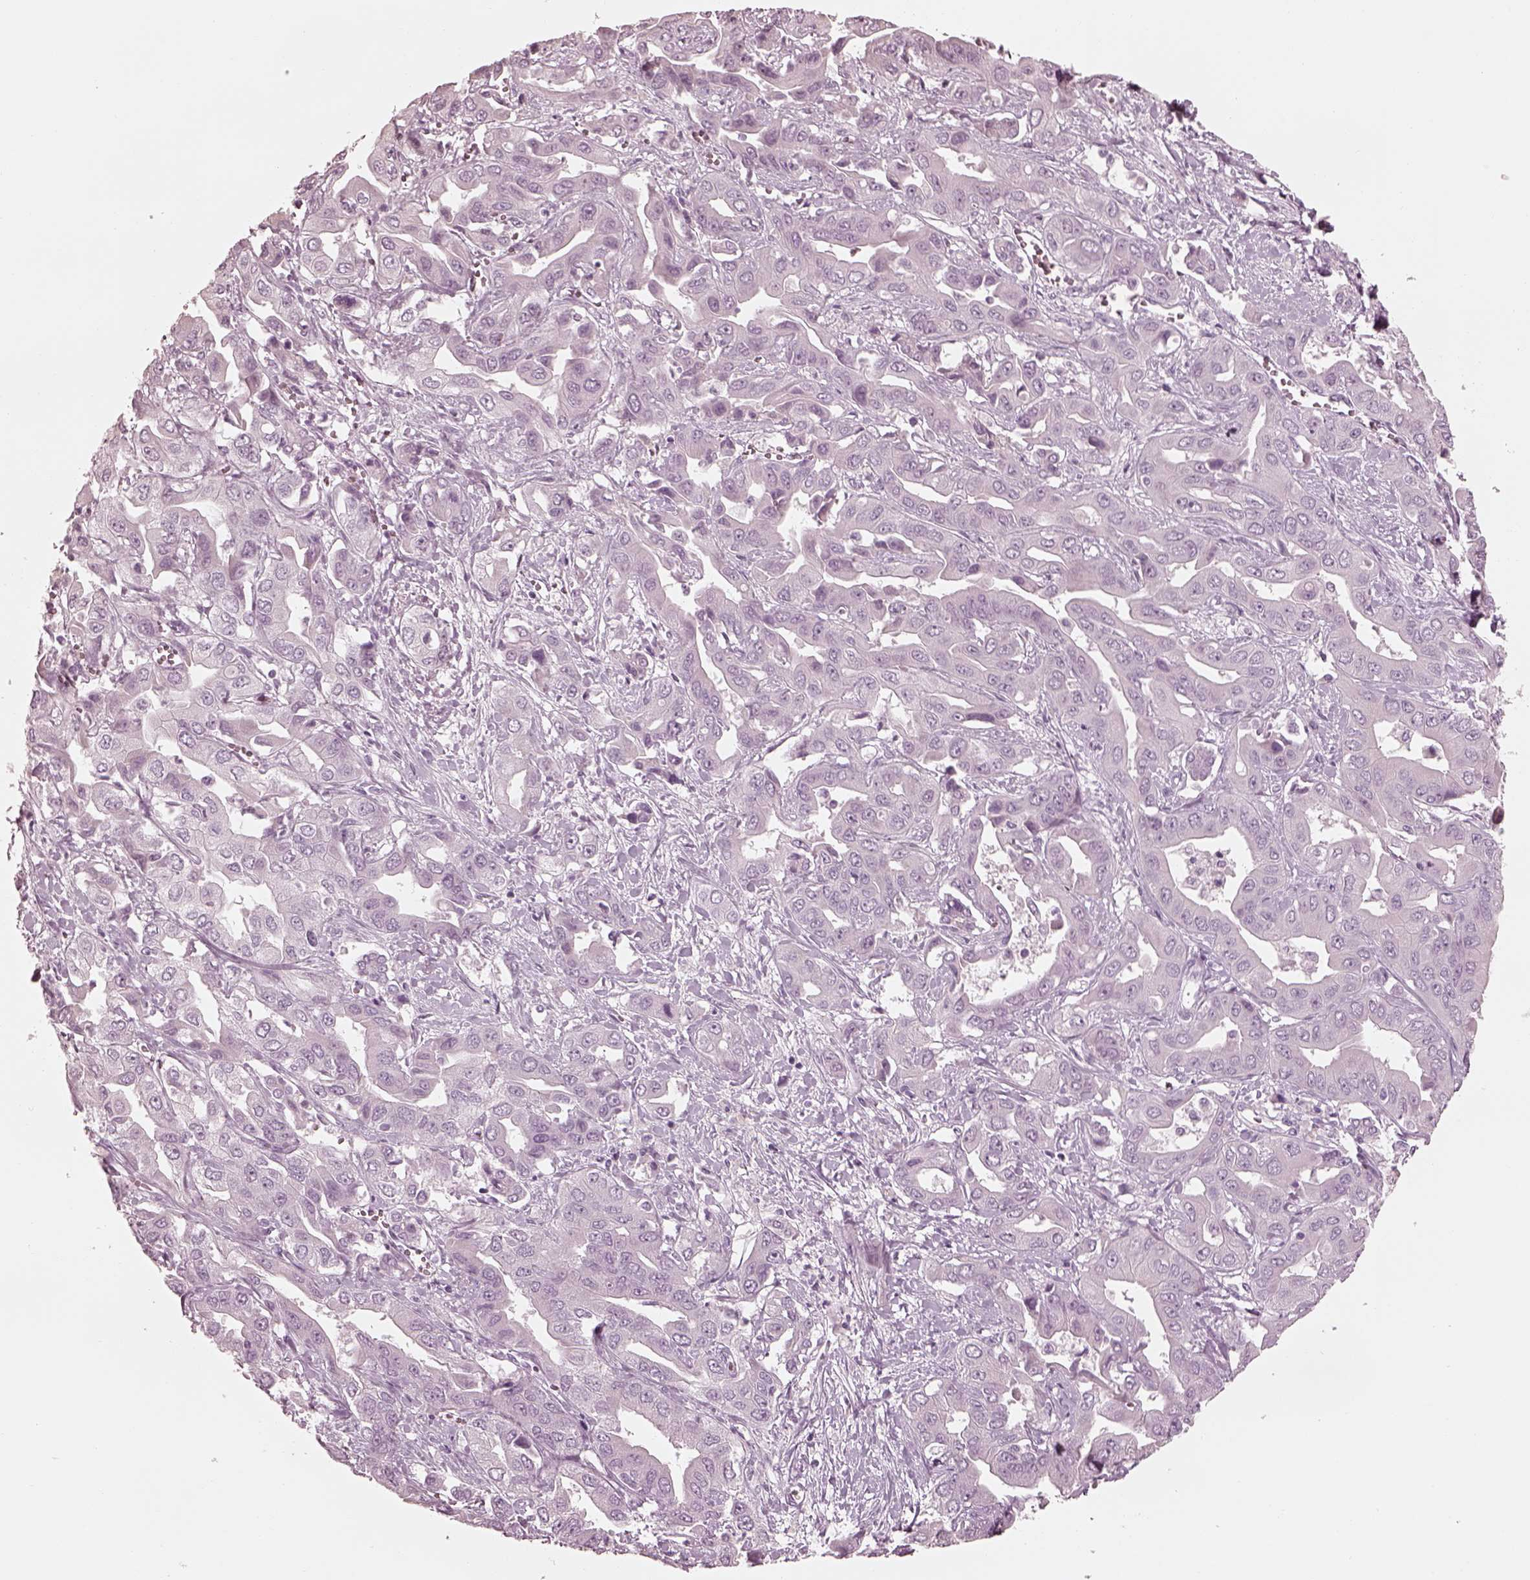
{"staining": {"intensity": "negative", "quantity": "none", "location": "none"}, "tissue": "liver cancer", "cell_type": "Tumor cells", "image_type": "cancer", "snomed": [{"axis": "morphology", "description": "Cholangiocarcinoma"}, {"axis": "topography", "description": "Liver"}], "caption": "Tumor cells are negative for brown protein staining in cholangiocarcinoma (liver). (IHC, brightfield microscopy, high magnification).", "gene": "SAXO2", "patient": {"sex": "female", "age": 52}}